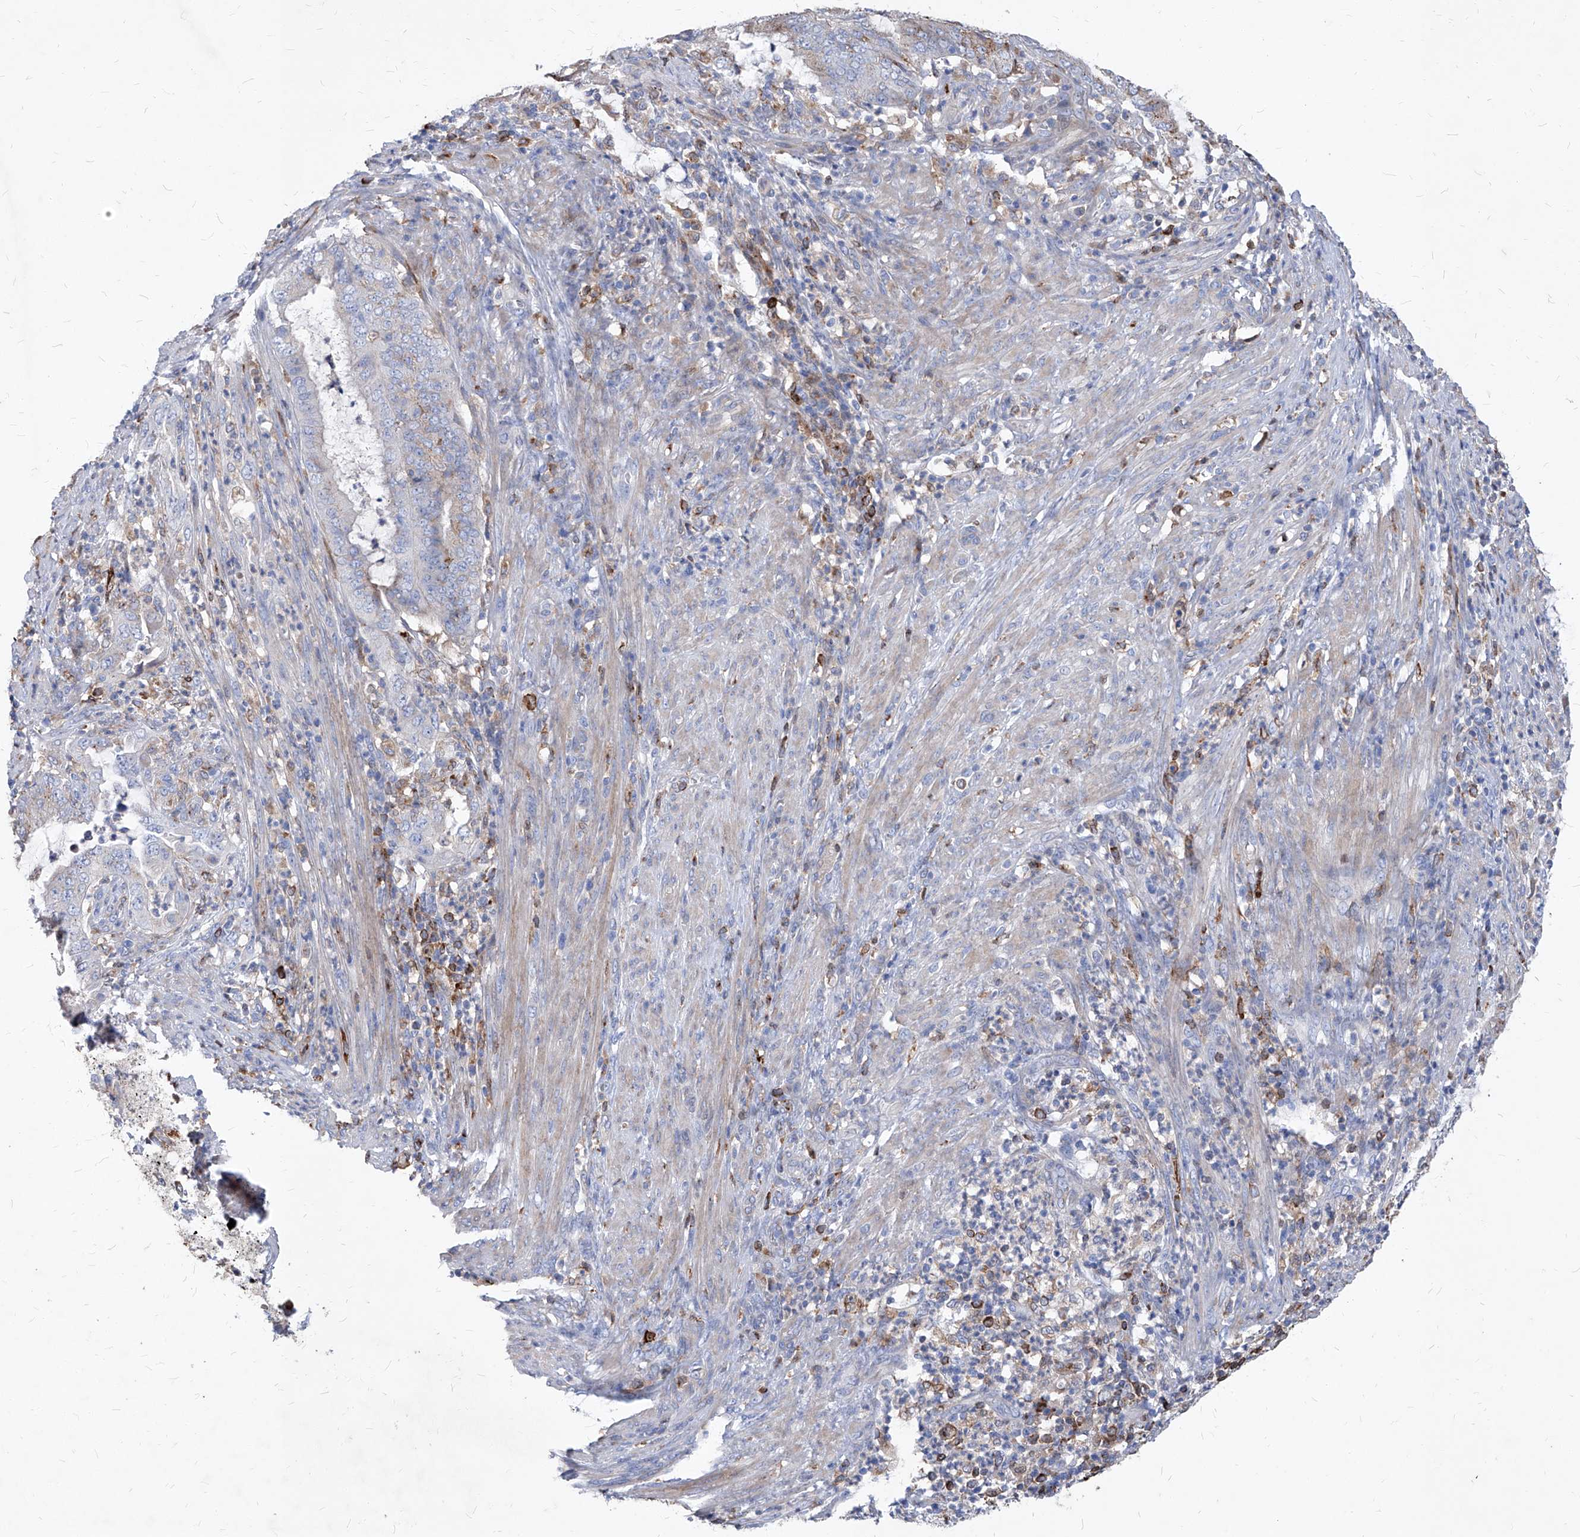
{"staining": {"intensity": "moderate", "quantity": ">75%", "location": "cytoplasmic/membranous"}, "tissue": "endometrial cancer", "cell_type": "Tumor cells", "image_type": "cancer", "snomed": [{"axis": "morphology", "description": "Adenocarcinoma, NOS"}, {"axis": "topography", "description": "Endometrium"}], "caption": "Moderate cytoplasmic/membranous staining is identified in about >75% of tumor cells in adenocarcinoma (endometrial). The protein of interest is stained brown, and the nuclei are stained in blue (DAB IHC with brightfield microscopy, high magnification).", "gene": "UBOX5", "patient": {"sex": "female", "age": 51}}